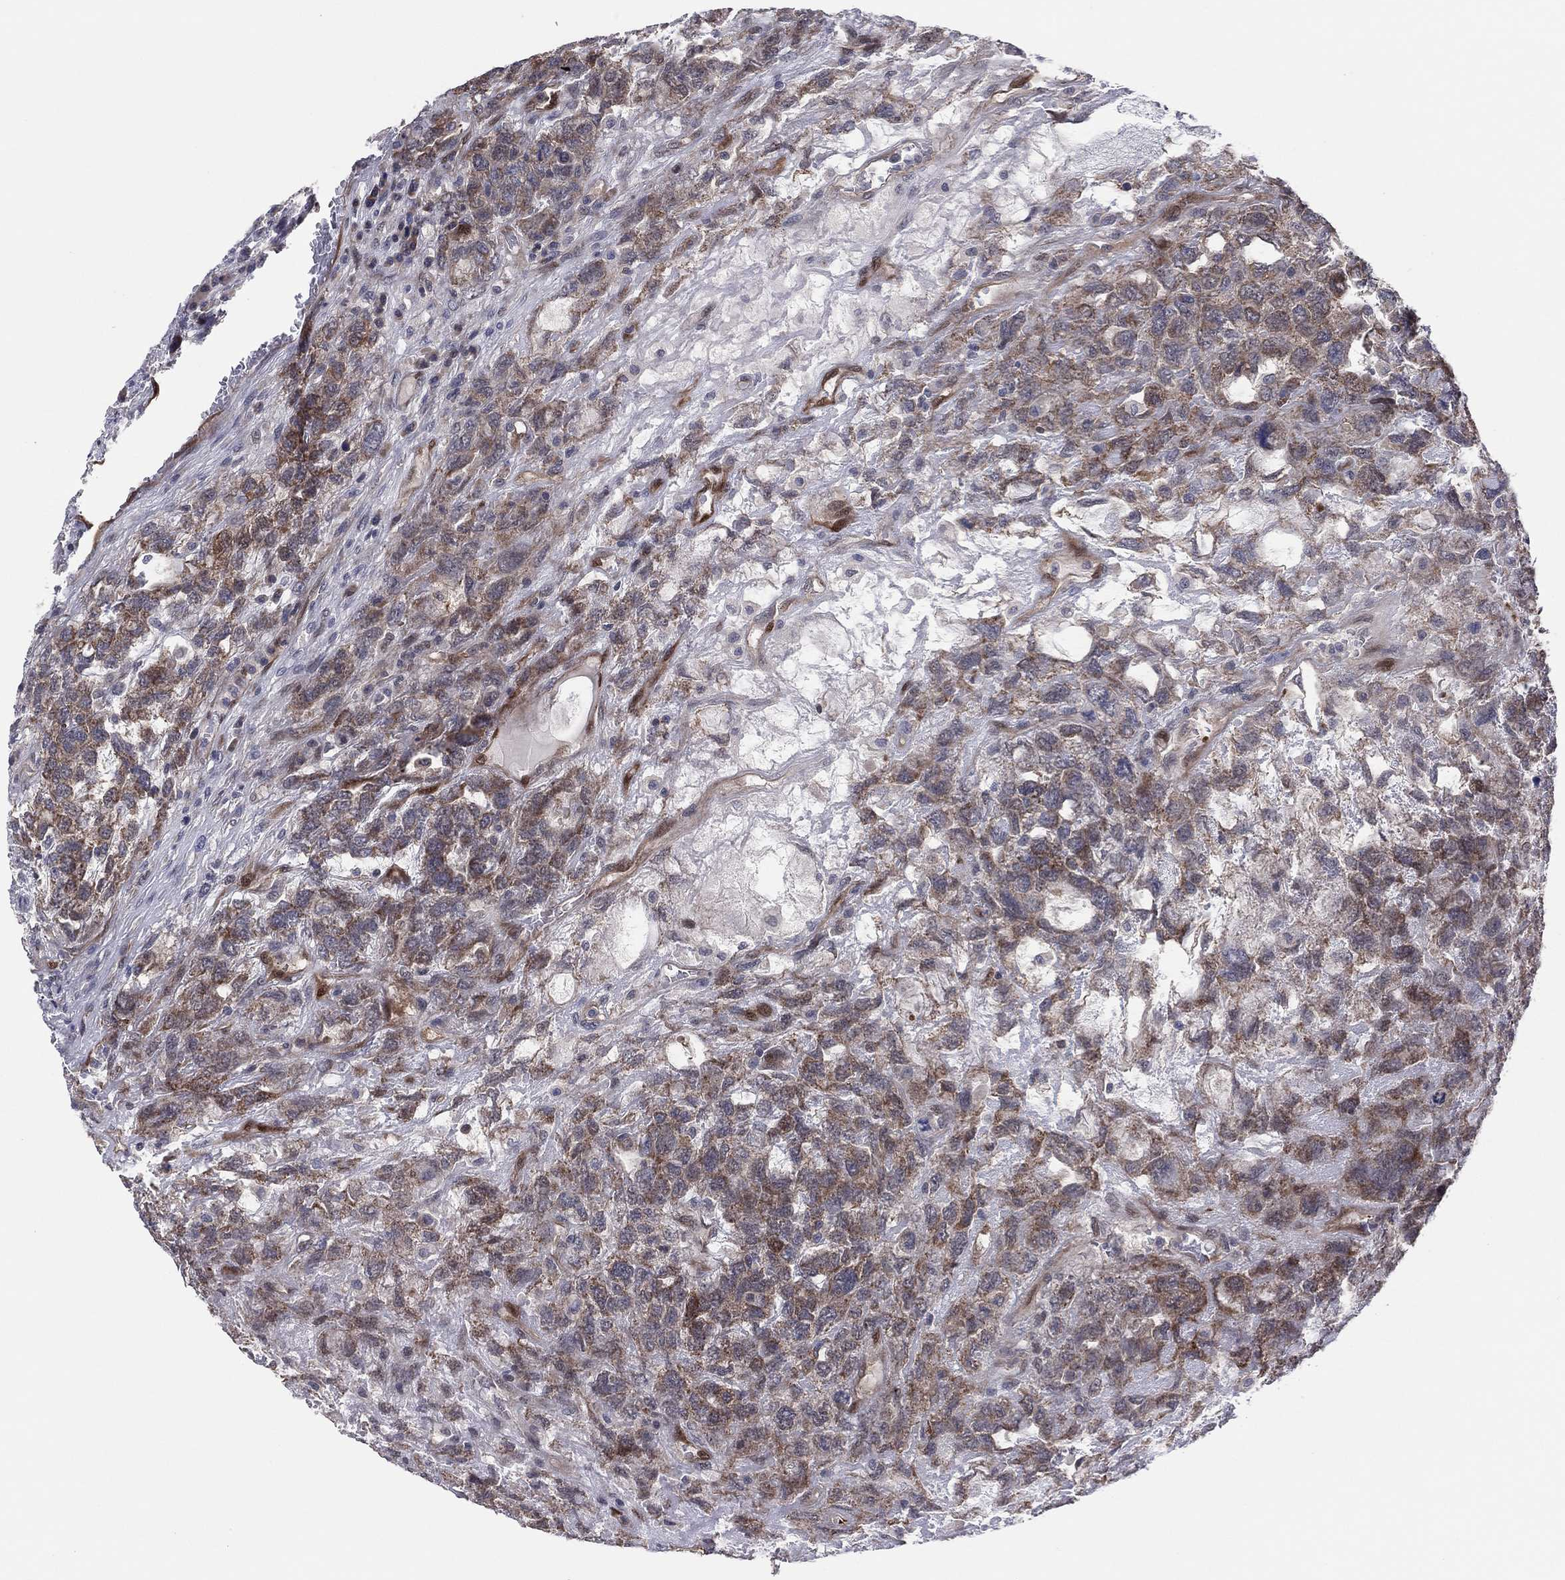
{"staining": {"intensity": "moderate", "quantity": "25%-75%", "location": "cytoplasmic/membranous"}, "tissue": "testis cancer", "cell_type": "Tumor cells", "image_type": "cancer", "snomed": [{"axis": "morphology", "description": "Seminoma, NOS"}, {"axis": "topography", "description": "Testis"}], "caption": "Testis seminoma stained with a brown dye demonstrates moderate cytoplasmic/membranous positive staining in approximately 25%-75% of tumor cells.", "gene": "SNCG", "patient": {"sex": "male", "age": 52}}